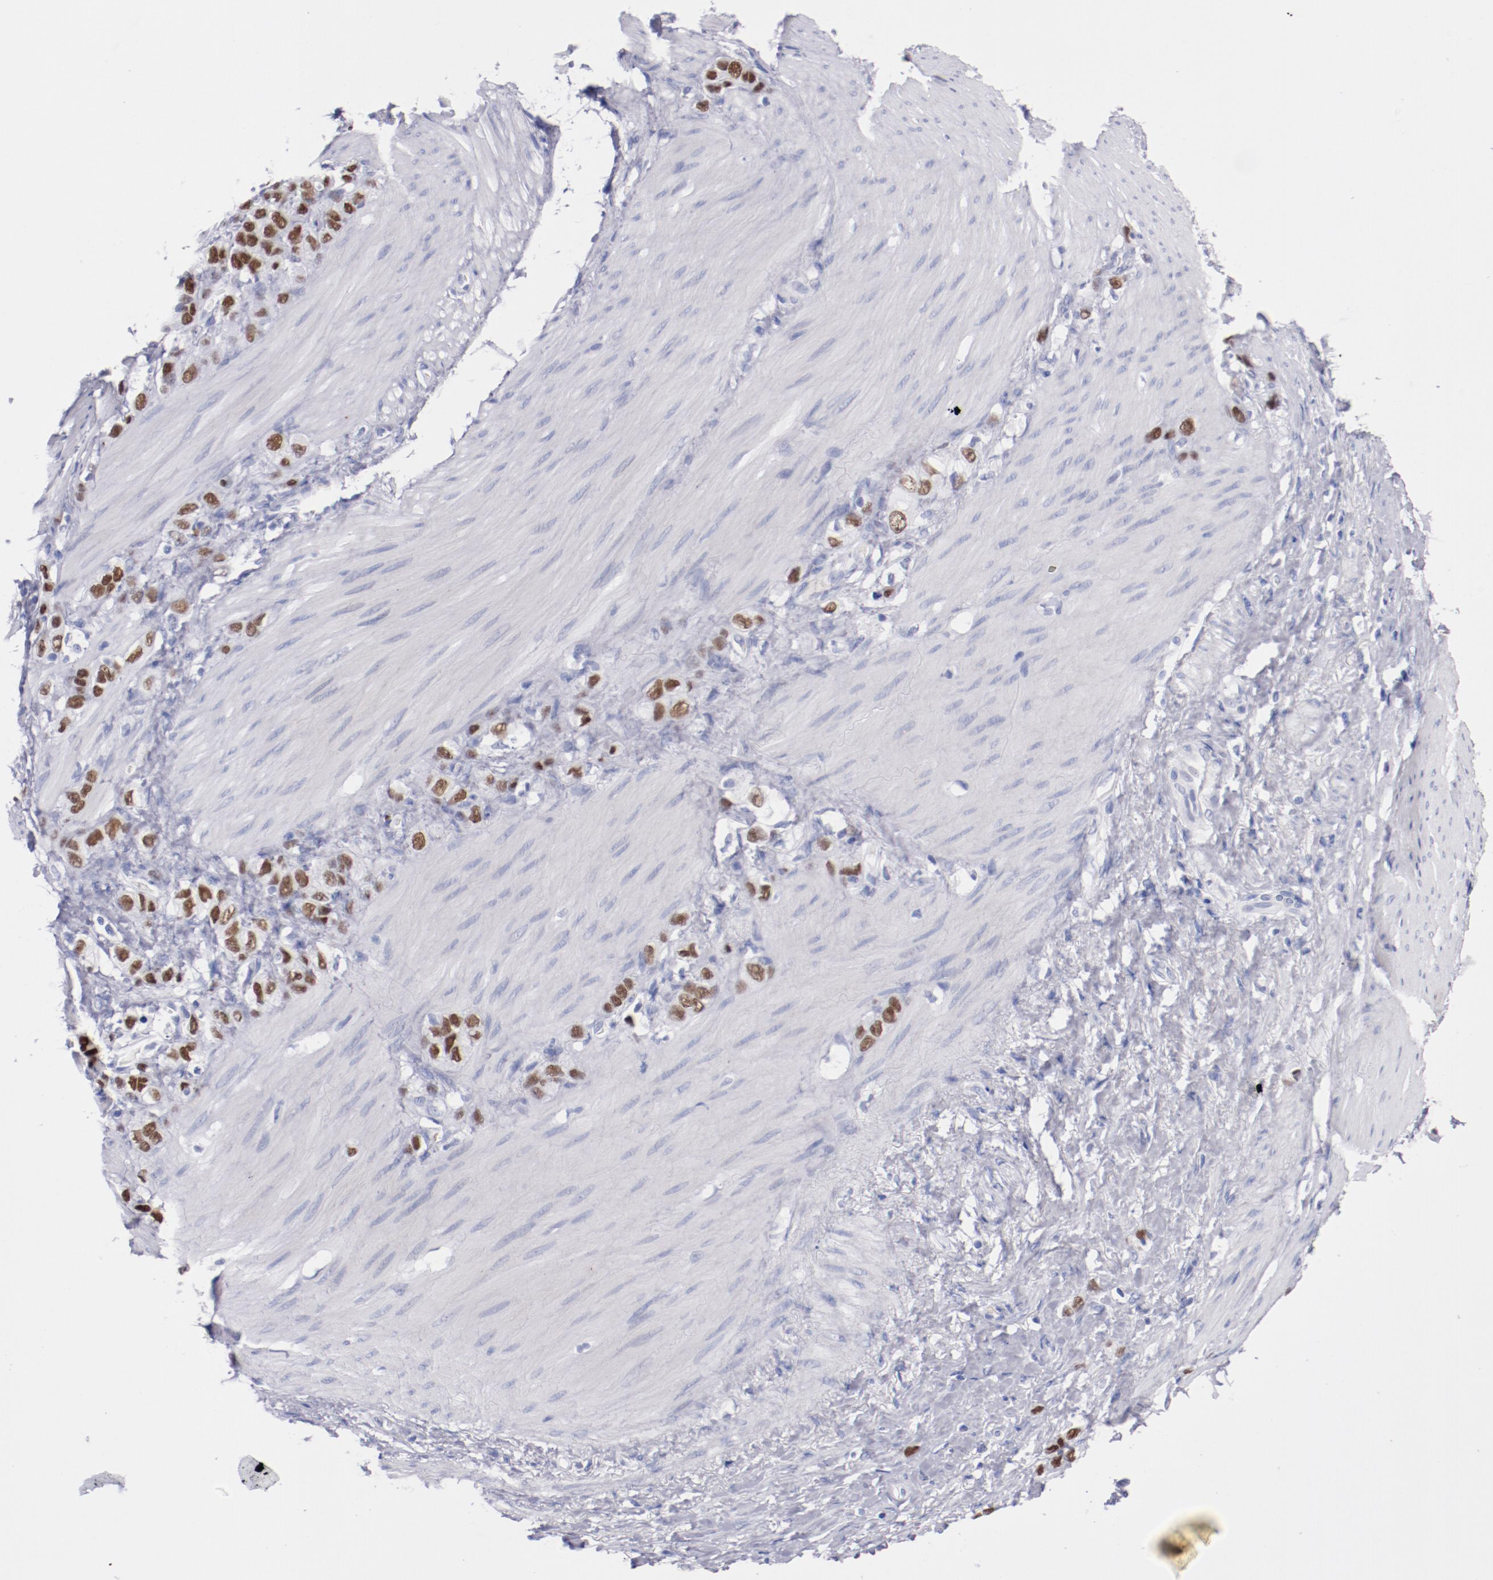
{"staining": {"intensity": "strong", "quantity": ">75%", "location": "nuclear"}, "tissue": "stomach cancer", "cell_type": "Tumor cells", "image_type": "cancer", "snomed": [{"axis": "morphology", "description": "Normal tissue, NOS"}, {"axis": "morphology", "description": "Adenocarcinoma, NOS"}, {"axis": "morphology", "description": "Adenocarcinoma, High grade"}, {"axis": "topography", "description": "Stomach, upper"}, {"axis": "topography", "description": "Stomach"}], "caption": "Human adenocarcinoma (high-grade) (stomach) stained with a brown dye exhibits strong nuclear positive positivity in about >75% of tumor cells.", "gene": "HNF1B", "patient": {"sex": "female", "age": 65}}